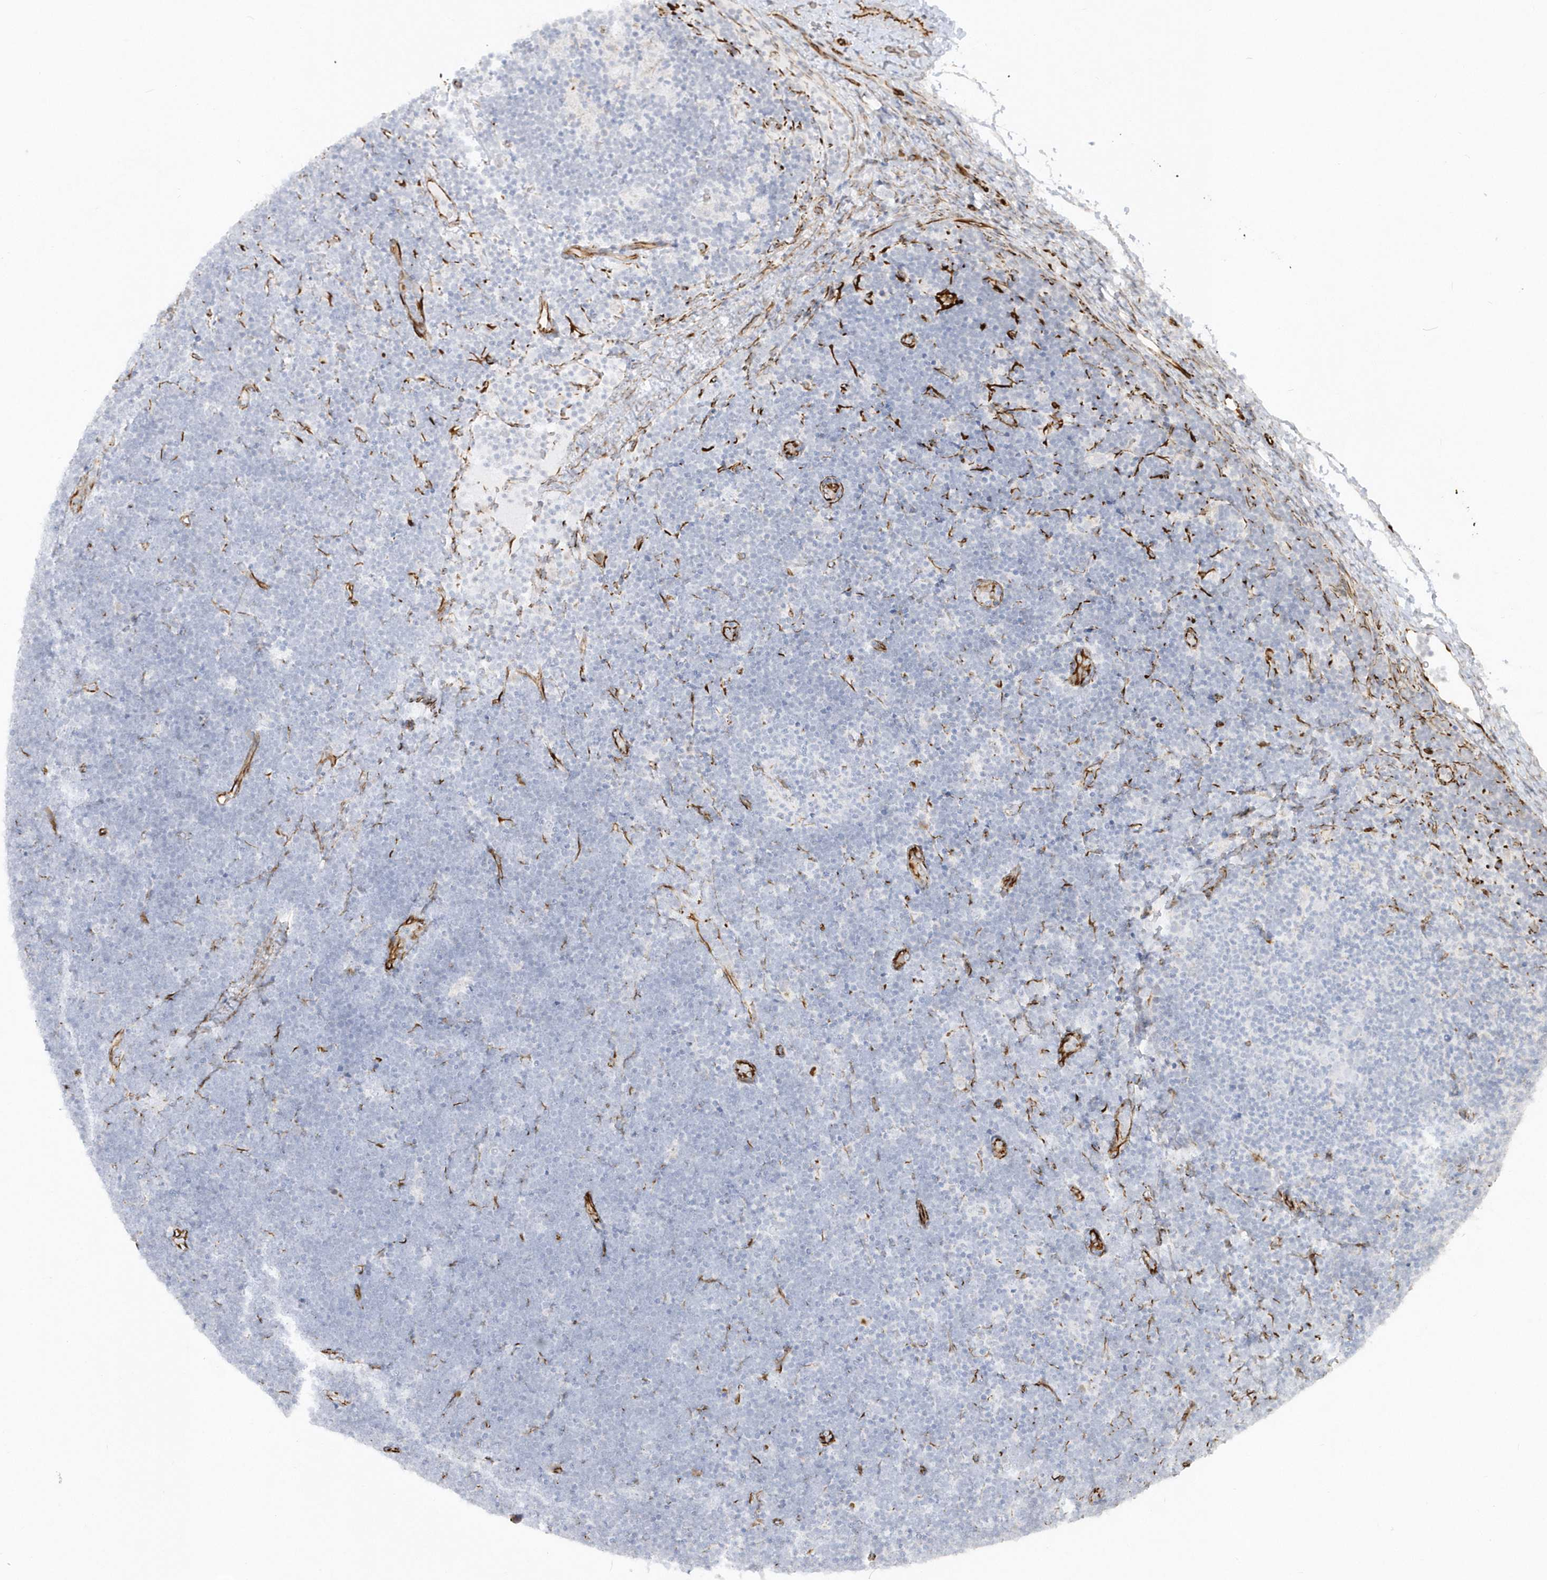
{"staining": {"intensity": "negative", "quantity": "none", "location": "none"}, "tissue": "lymphoma", "cell_type": "Tumor cells", "image_type": "cancer", "snomed": [{"axis": "morphology", "description": "Malignant lymphoma, non-Hodgkin's type, High grade"}, {"axis": "topography", "description": "Lymph node"}], "caption": "An immunohistochemistry (IHC) histopathology image of lymphoma is shown. There is no staining in tumor cells of lymphoma. (Stains: DAB immunohistochemistry (IHC) with hematoxylin counter stain, Microscopy: brightfield microscopy at high magnification).", "gene": "PPIL6", "patient": {"sex": "male", "age": 13}}